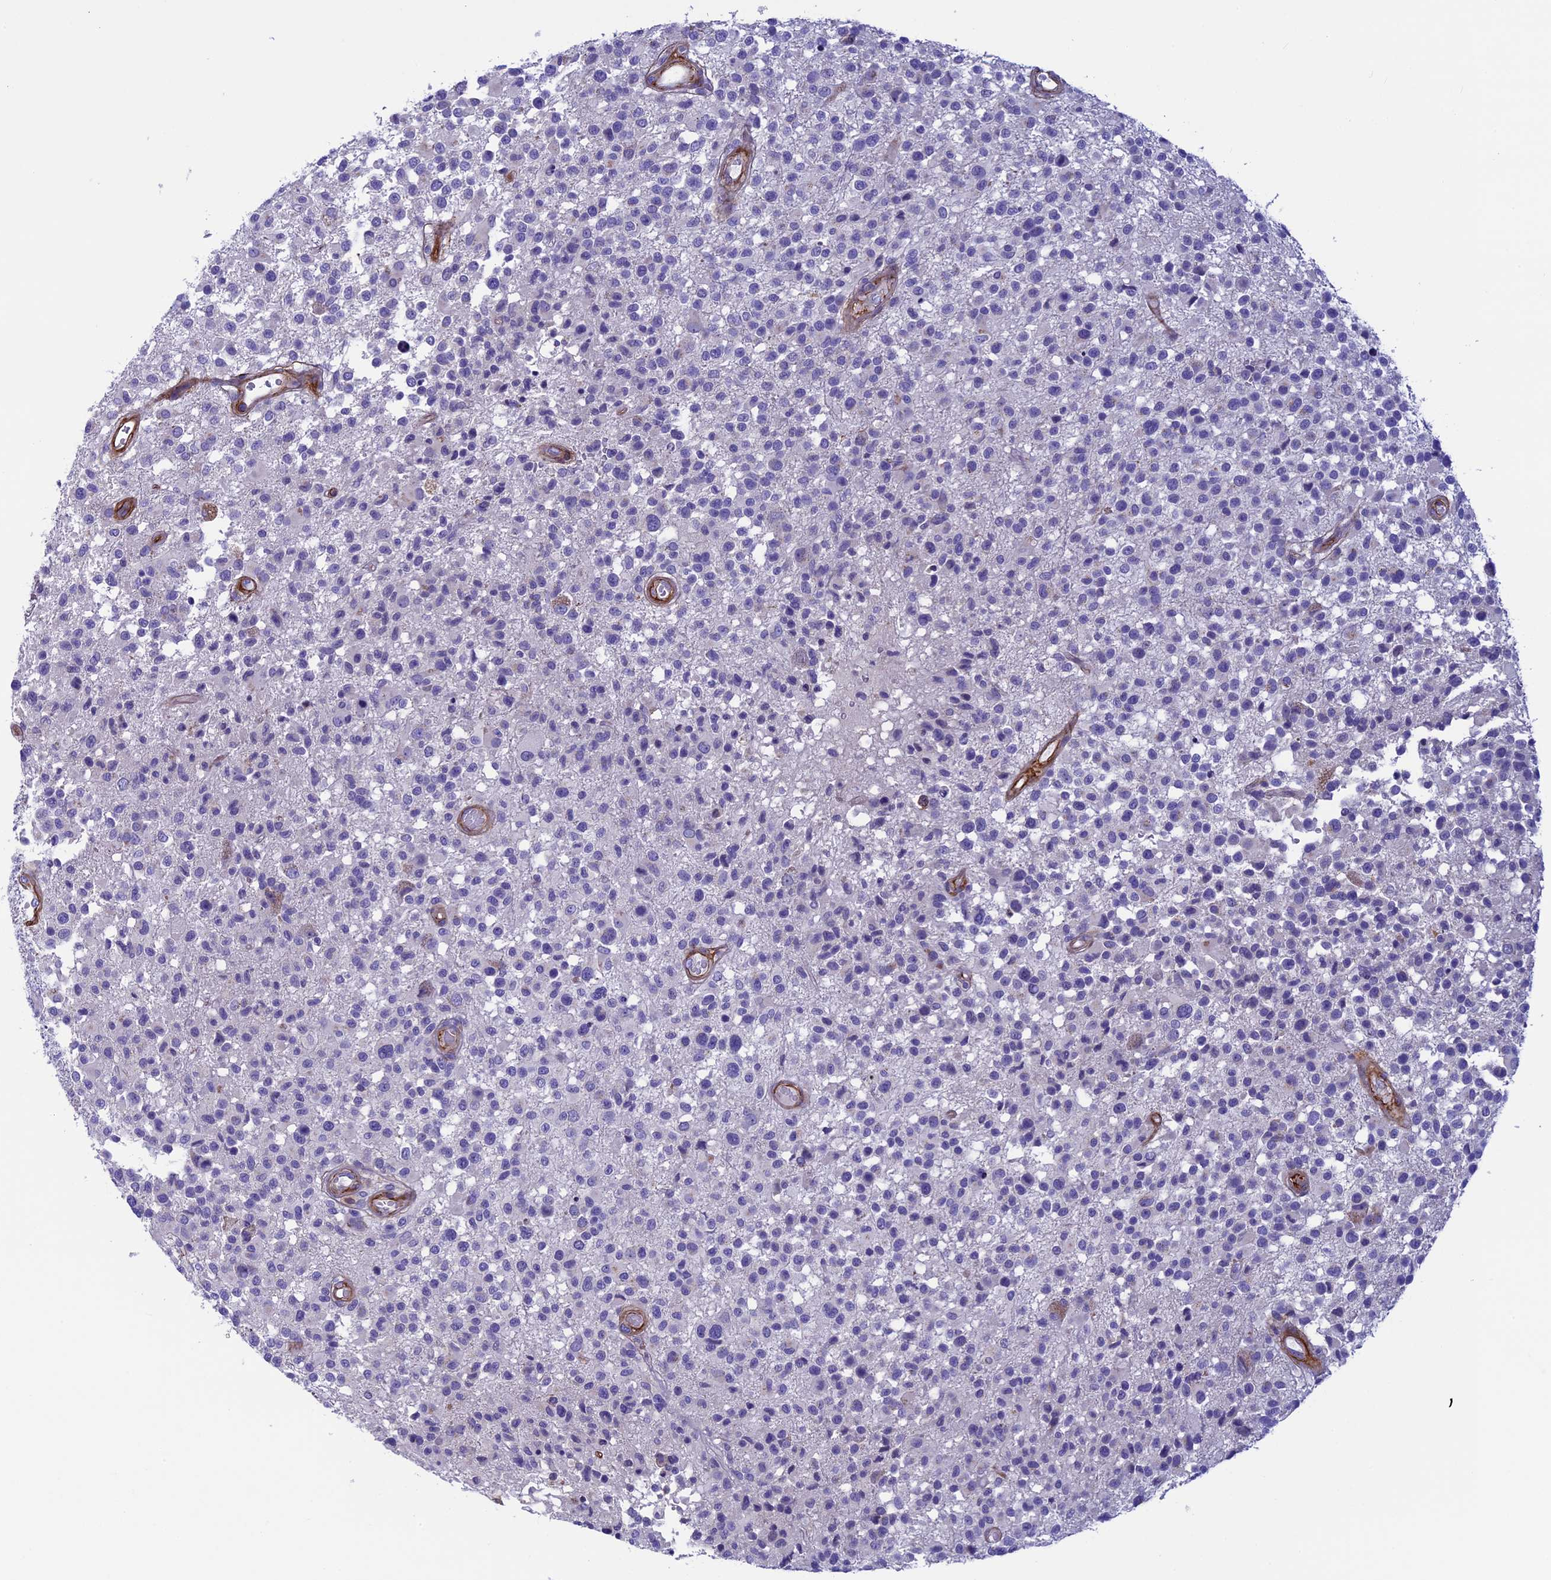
{"staining": {"intensity": "negative", "quantity": "none", "location": "none"}, "tissue": "glioma", "cell_type": "Tumor cells", "image_type": "cancer", "snomed": [{"axis": "morphology", "description": "Glioma, malignant, High grade"}, {"axis": "morphology", "description": "Glioblastoma, NOS"}, {"axis": "topography", "description": "Brain"}], "caption": "The image displays no significant staining in tumor cells of malignant high-grade glioma. Brightfield microscopy of immunohistochemistry (IHC) stained with DAB (brown) and hematoxylin (blue), captured at high magnification.", "gene": "LOXL1", "patient": {"sex": "male", "age": 60}}